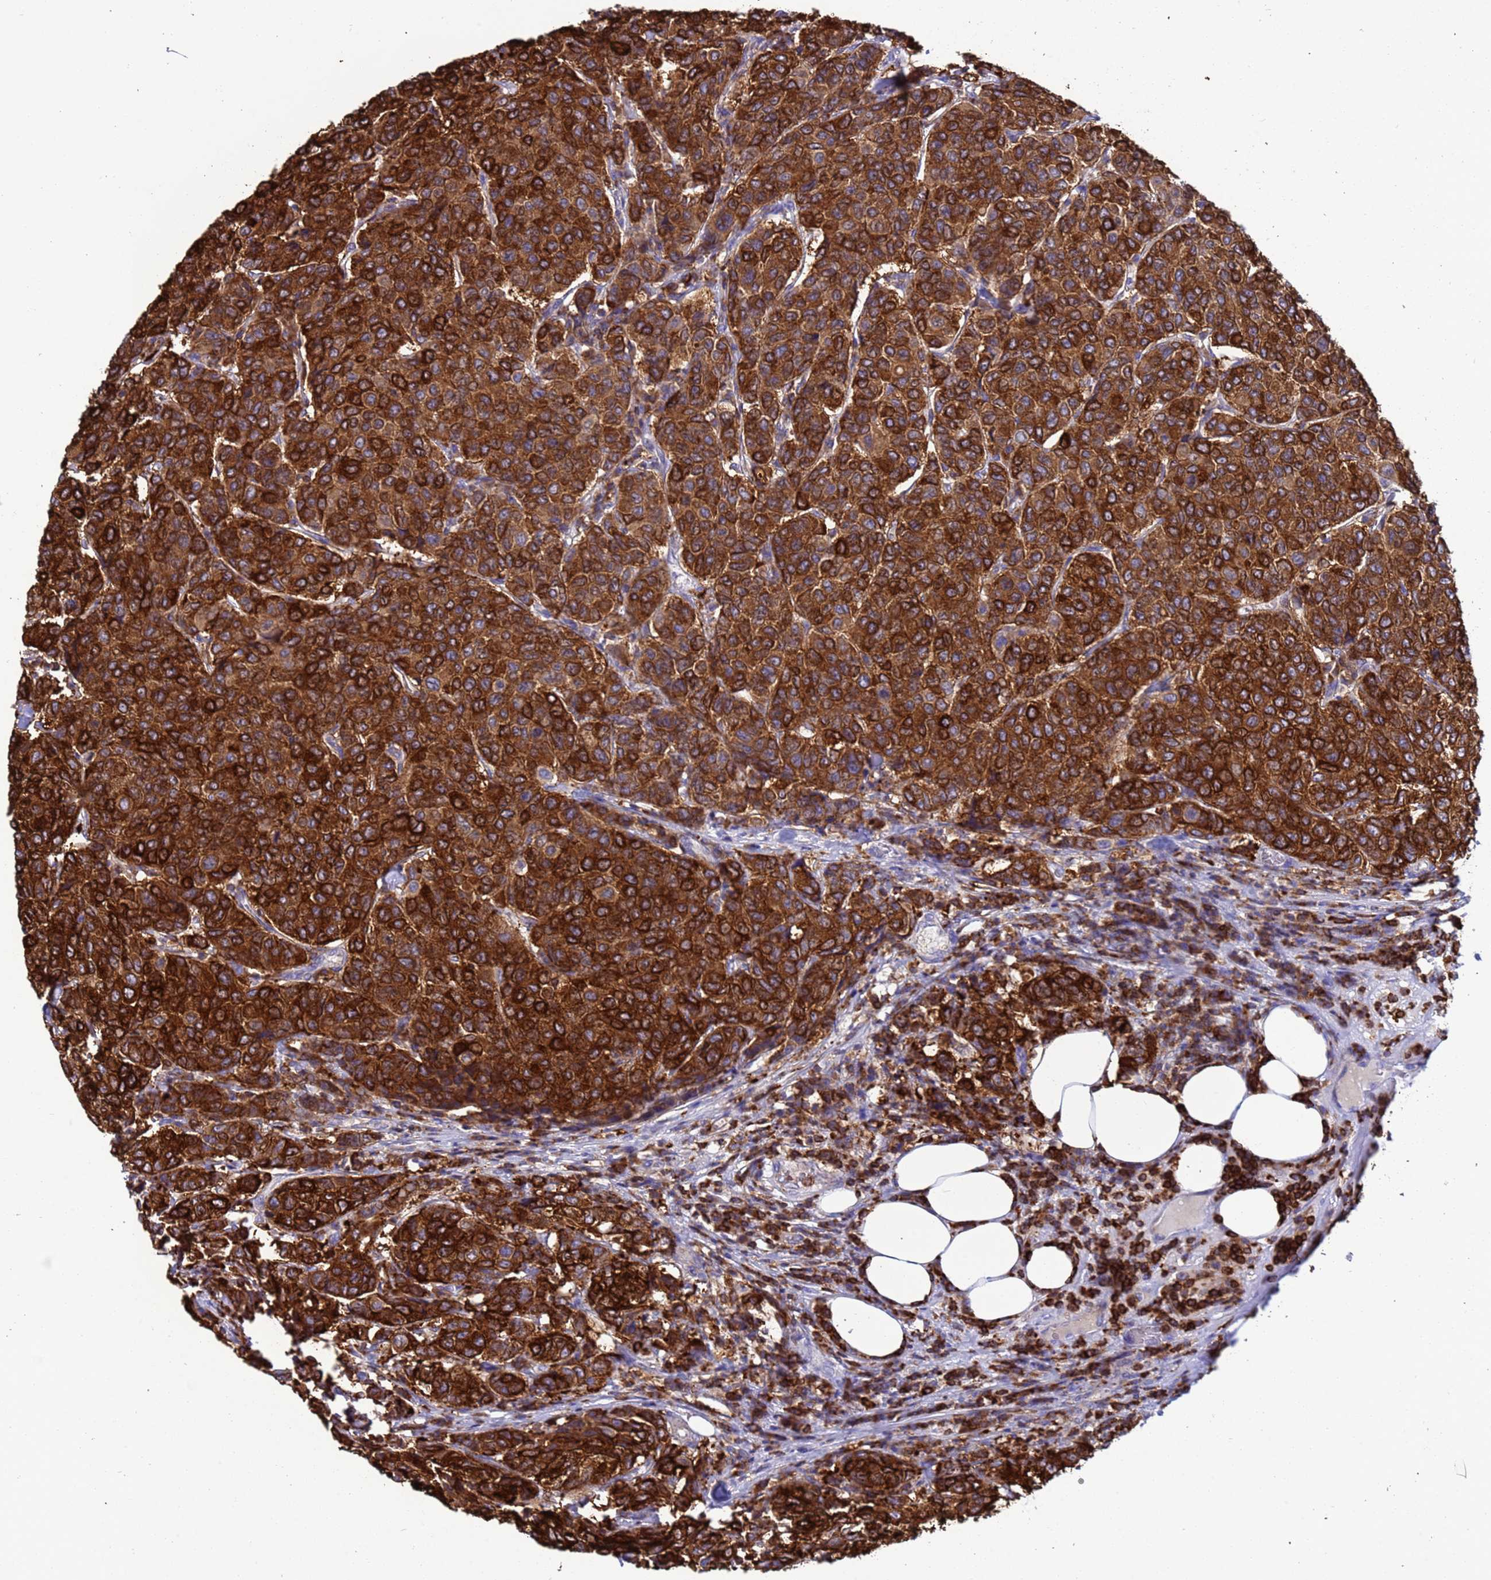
{"staining": {"intensity": "strong", "quantity": ">75%", "location": "cytoplasmic/membranous"}, "tissue": "breast cancer", "cell_type": "Tumor cells", "image_type": "cancer", "snomed": [{"axis": "morphology", "description": "Duct carcinoma"}, {"axis": "topography", "description": "Breast"}], "caption": "The histopathology image shows immunohistochemical staining of invasive ductal carcinoma (breast). There is strong cytoplasmic/membranous staining is appreciated in about >75% of tumor cells. Using DAB (brown) and hematoxylin (blue) stains, captured at high magnification using brightfield microscopy.", "gene": "EZR", "patient": {"sex": "female", "age": 55}}